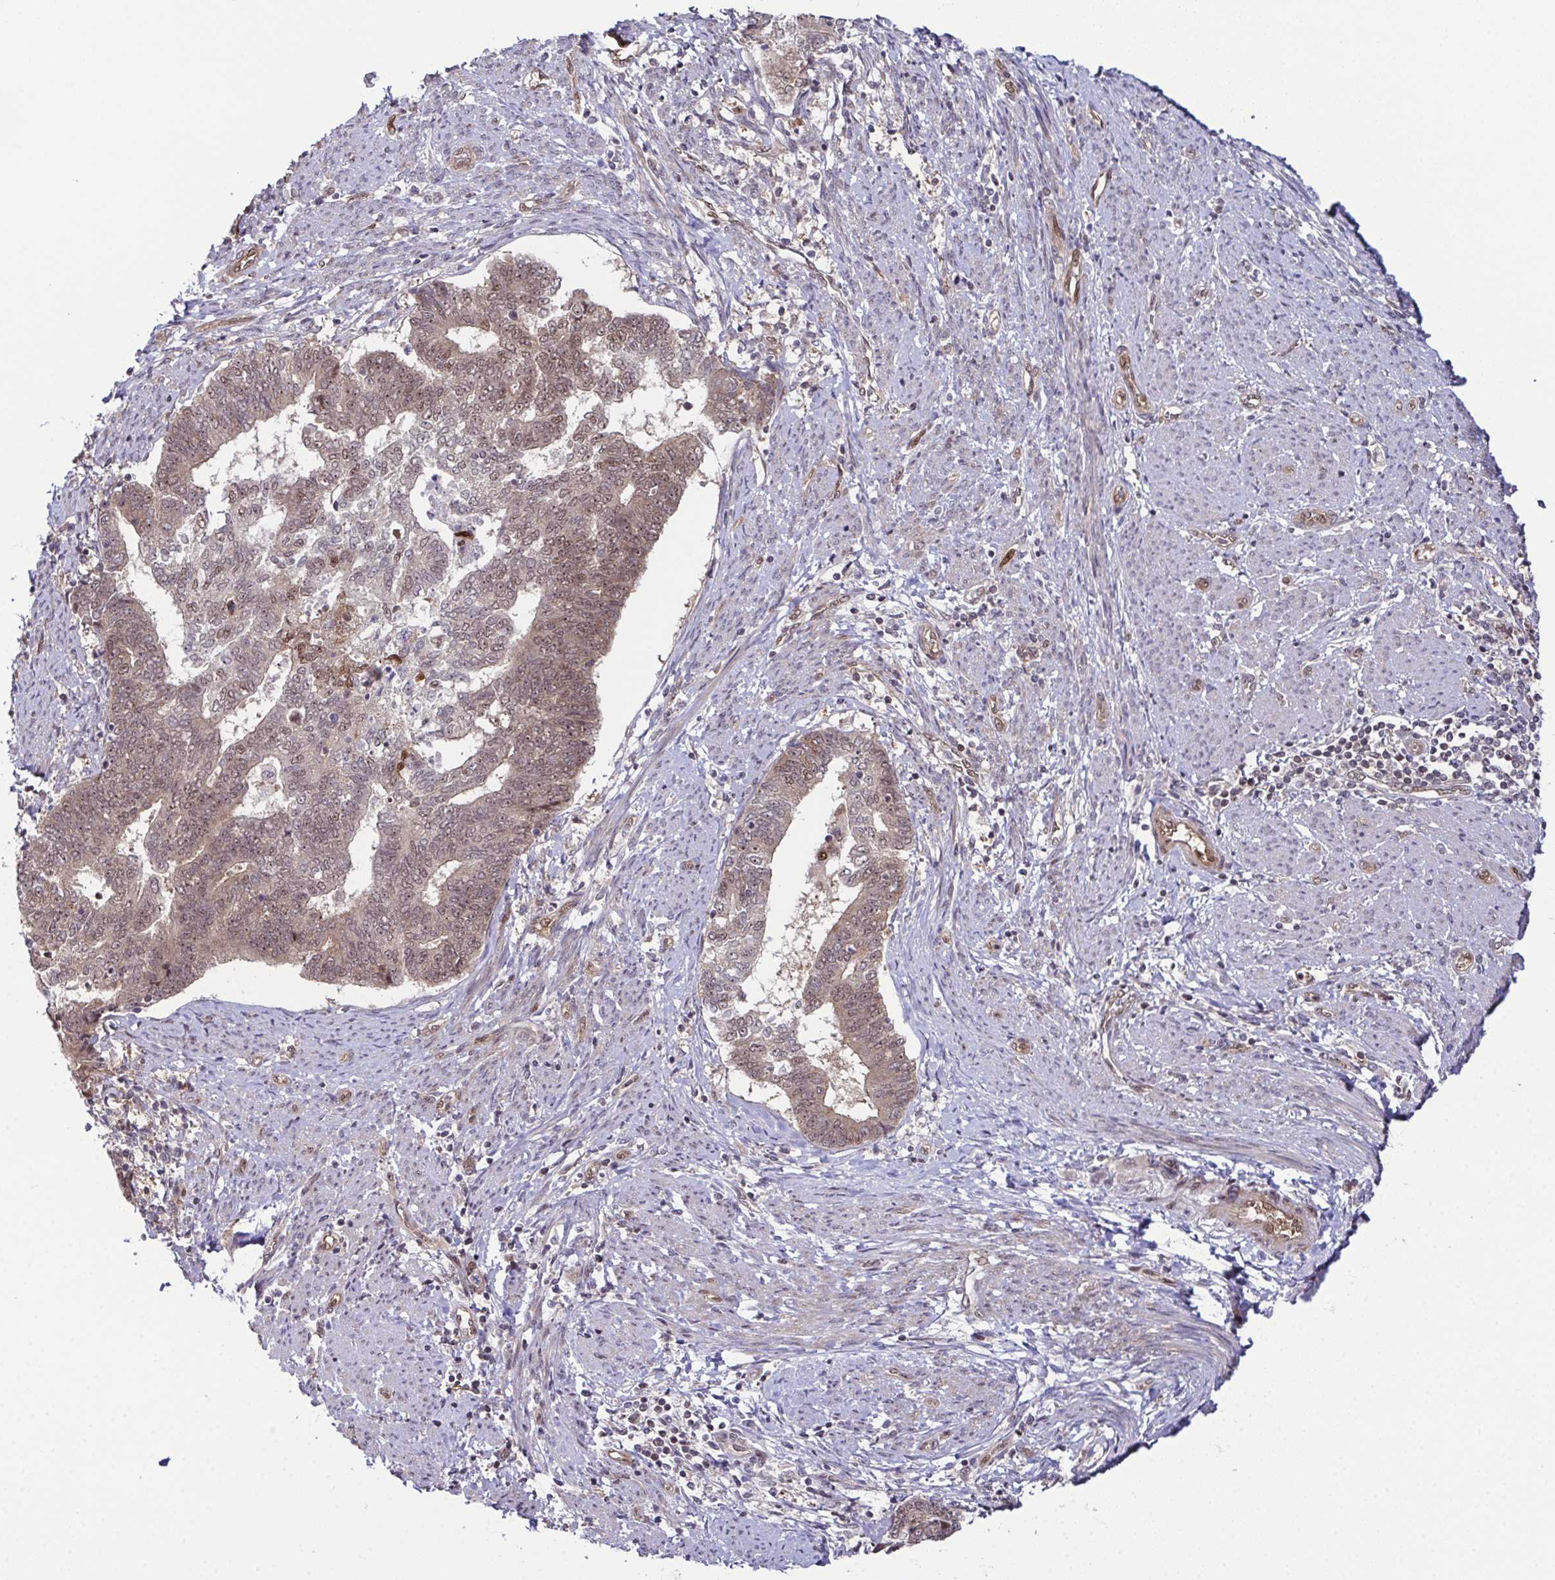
{"staining": {"intensity": "weak", "quantity": ">75%", "location": "cytoplasmic/membranous,nuclear"}, "tissue": "endometrial cancer", "cell_type": "Tumor cells", "image_type": "cancer", "snomed": [{"axis": "morphology", "description": "Adenocarcinoma, NOS"}, {"axis": "topography", "description": "Endometrium"}], "caption": "An image of endometrial adenocarcinoma stained for a protein demonstrates weak cytoplasmic/membranous and nuclear brown staining in tumor cells.", "gene": "DNAJB1", "patient": {"sex": "female", "age": 65}}